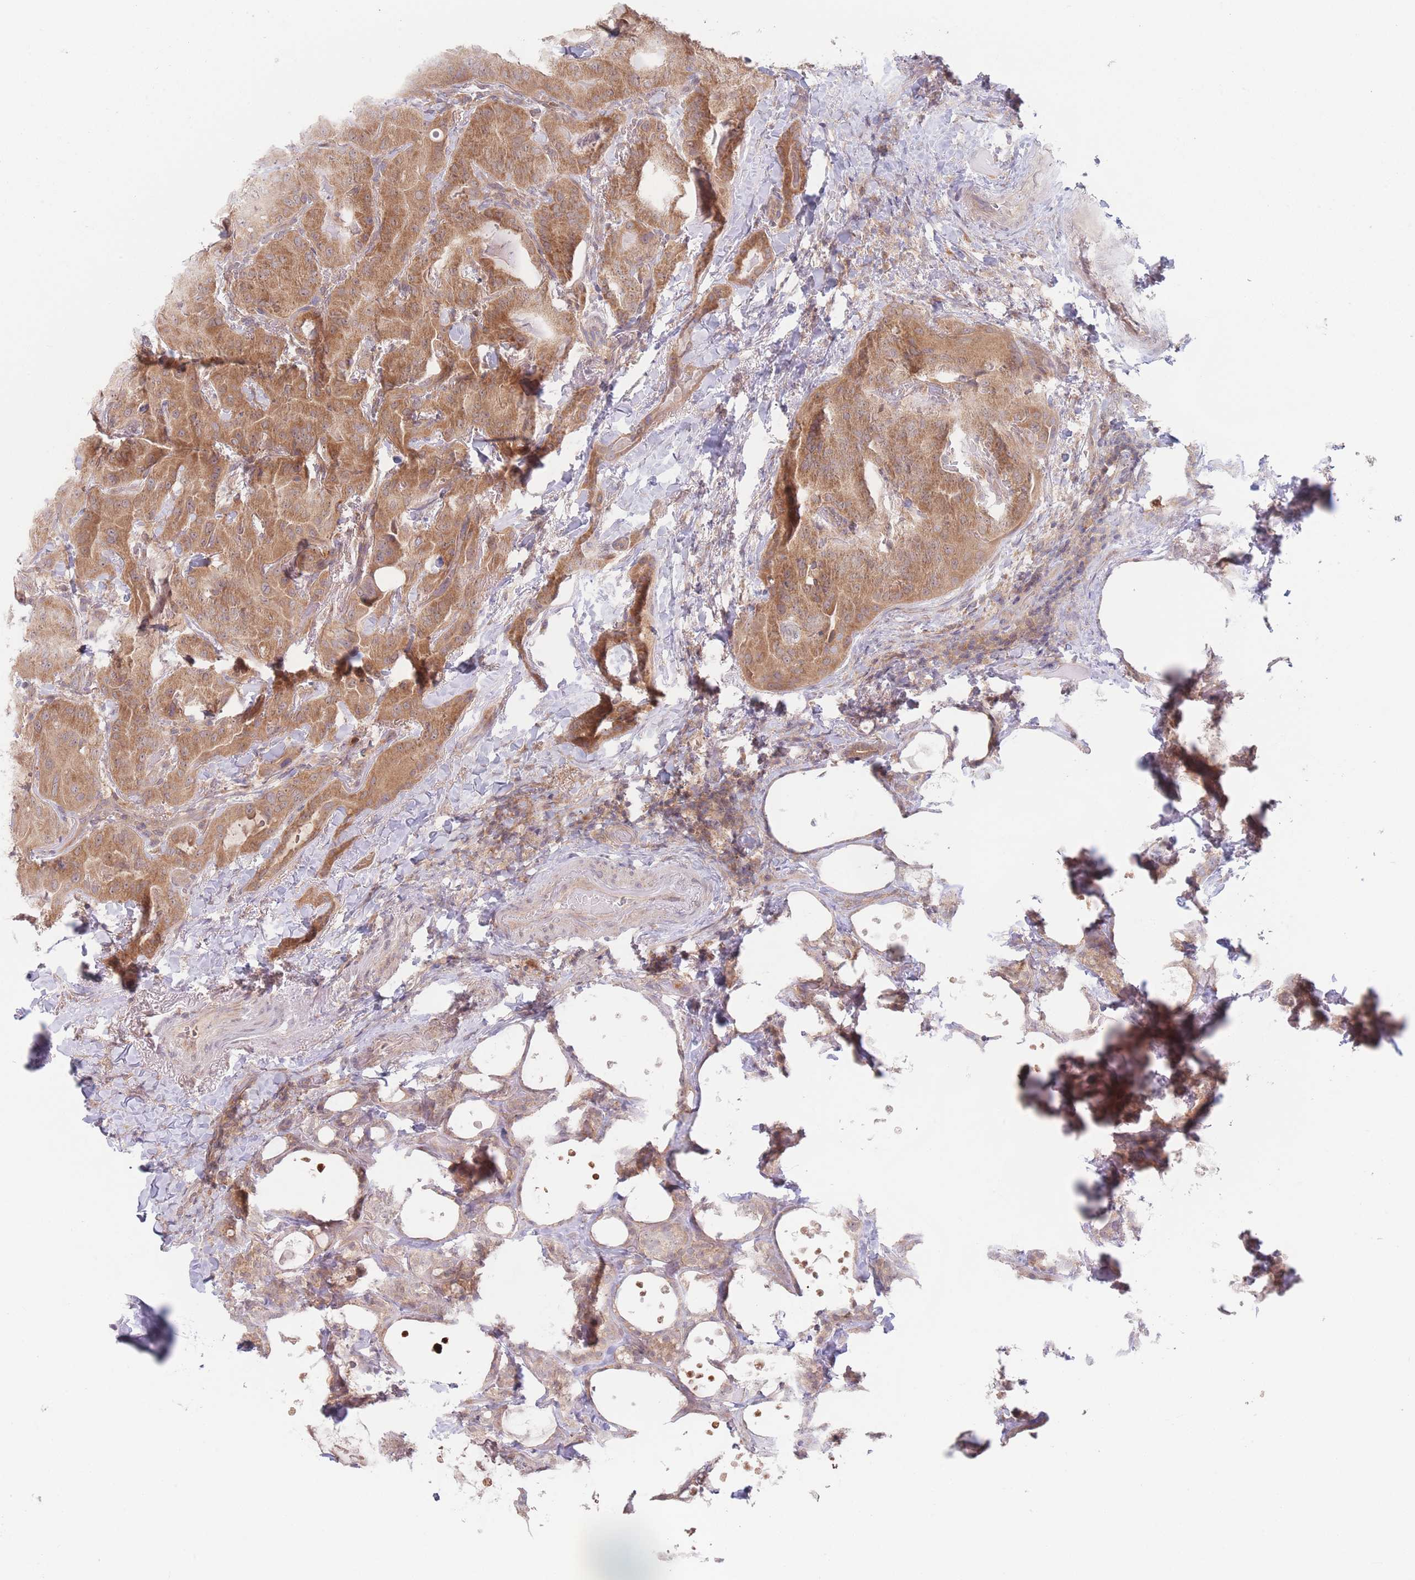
{"staining": {"intensity": "moderate", "quantity": ">75%", "location": "cytoplasmic/membranous"}, "tissue": "thyroid cancer", "cell_type": "Tumor cells", "image_type": "cancer", "snomed": [{"axis": "morphology", "description": "Papillary adenocarcinoma, NOS"}, {"axis": "topography", "description": "Thyroid gland"}], "caption": "A photomicrograph showing moderate cytoplasmic/membranous staining in approximately >75% of tumor cells in papillary adenocarcinoma (thyroid), as visualized by brown immunohistochemical staining.", "gene": "PPM1A", "patient": {"sex": "female", "age": 68}}